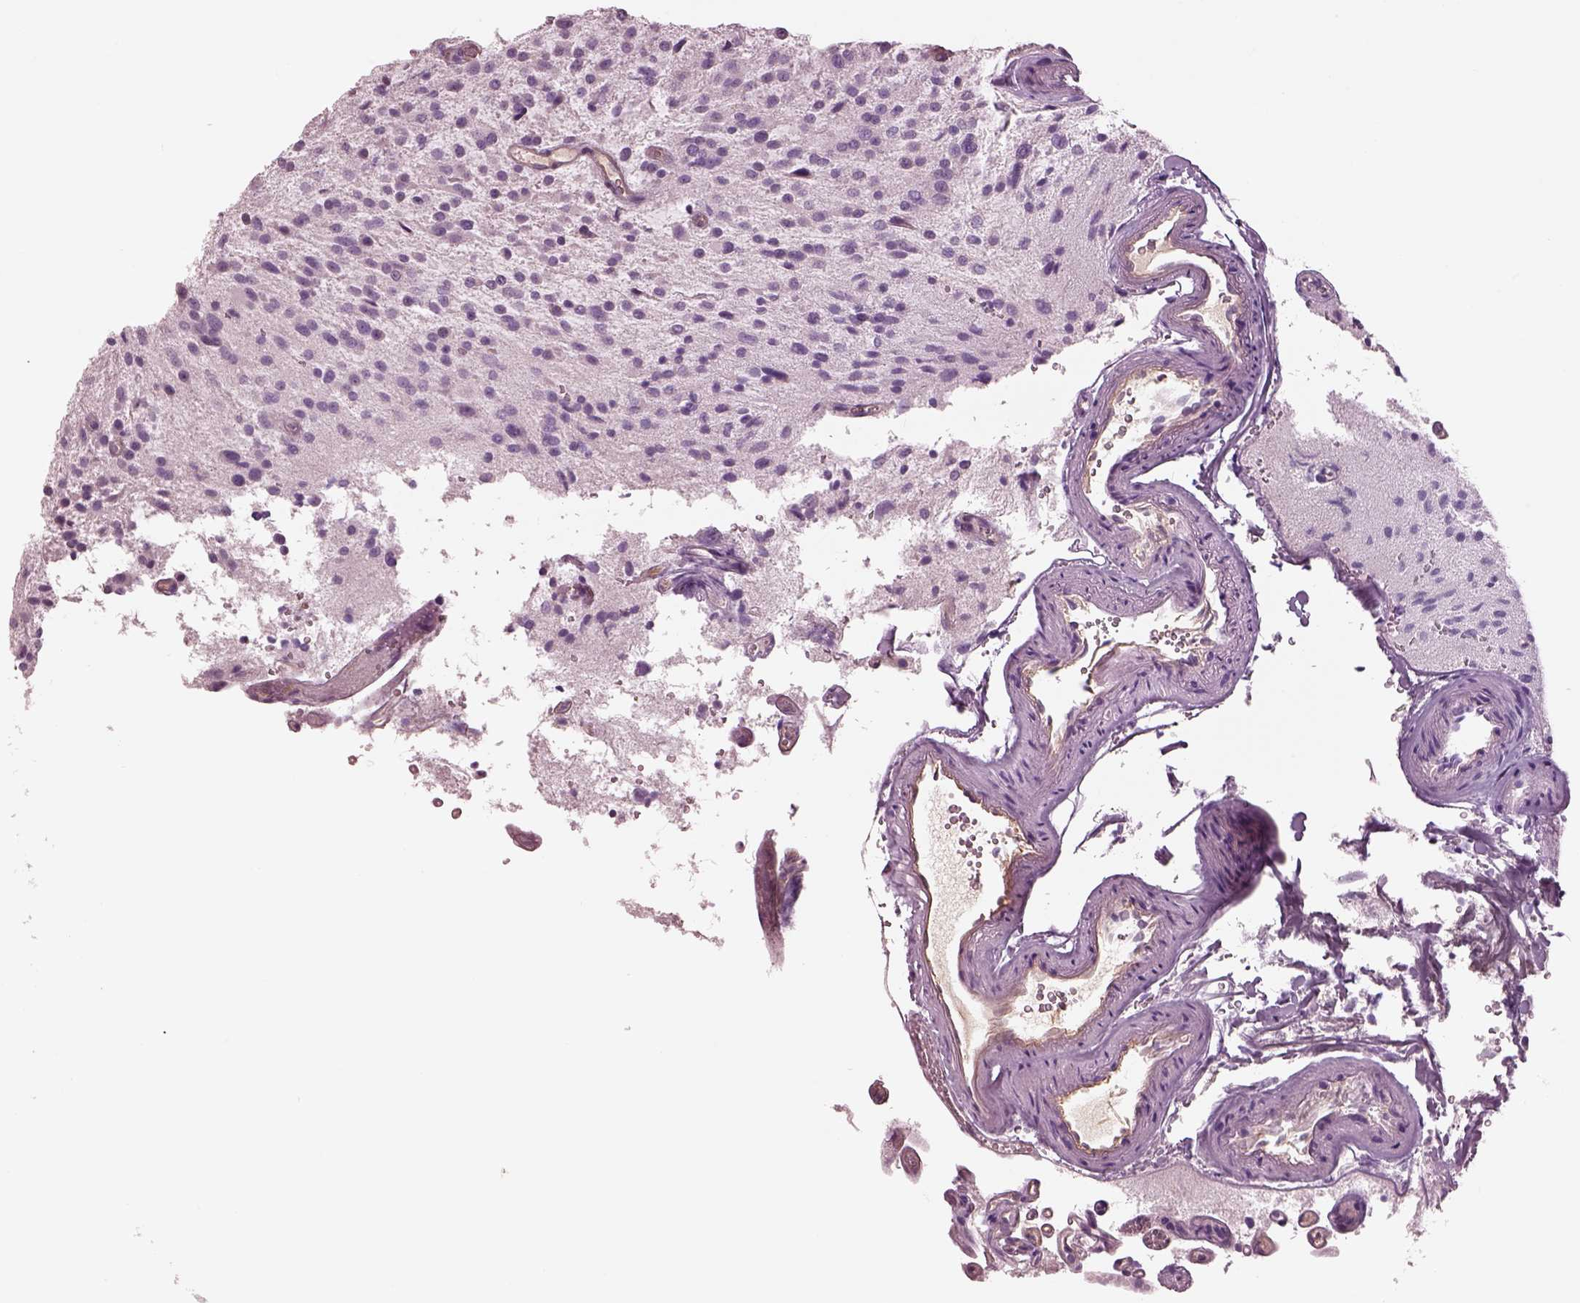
{"staining": {"intensity": "negative", "quantity": "none", "location": "none"}, "tissue": "glioma", "cell_type": "Tumor cells", "image_type": "cancer", "snomed": [{"axis": "morphology", "description": "Glioma, malignant, Low grade"}, {"axis": "topography", "description": "Brain"}], "caption": "IHC photomicrograph of neoplastic tissue: human glioma stained with DAB (3,3'-diaminobenzidine) shows no significant protein positivity in tumor cells.", "gene": "IGLL1", "patient": {"sex": "male", "age": 43}}